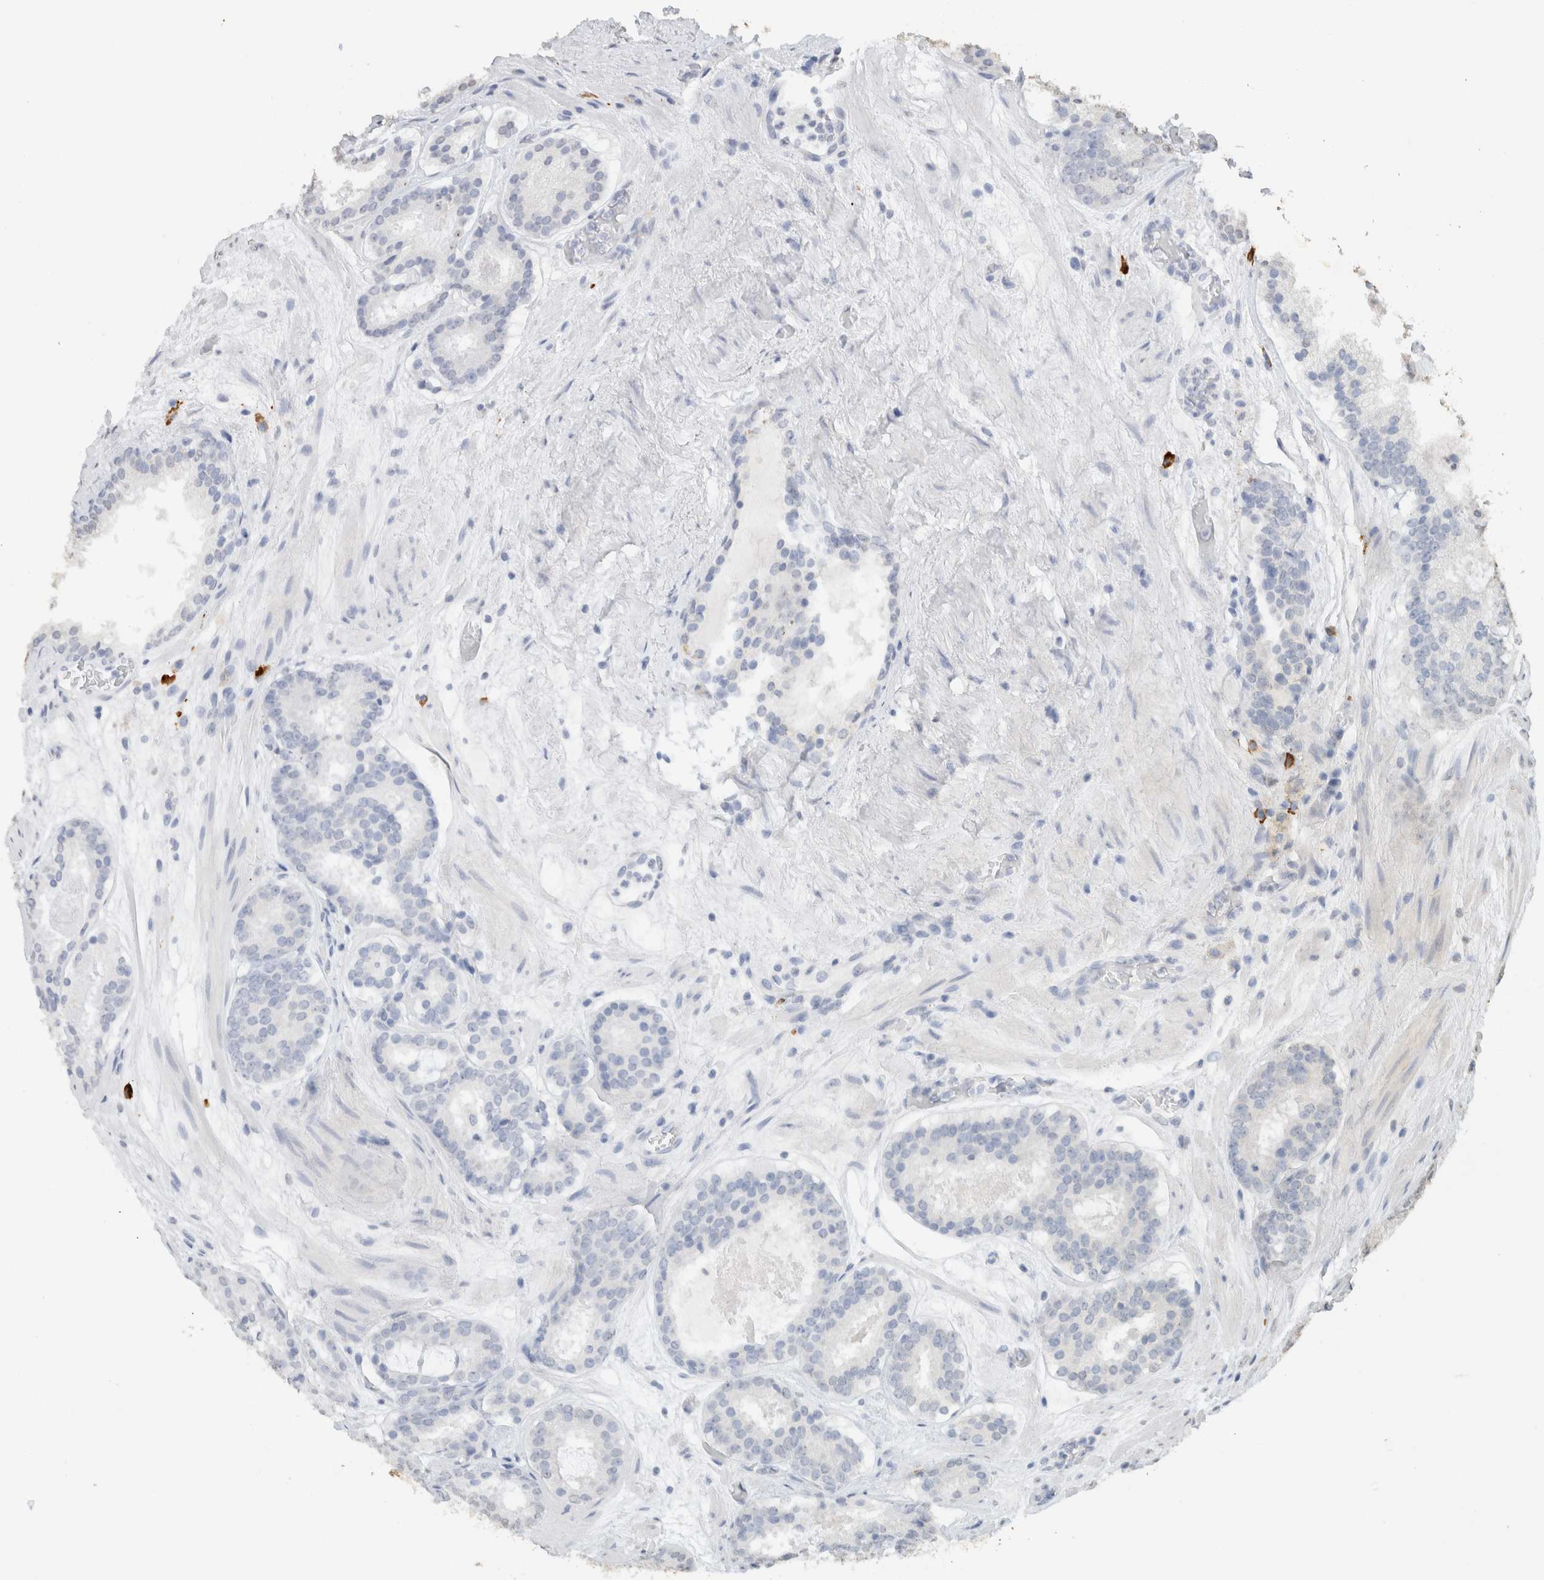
{"staining": {"intensity": "negative", "quantity": "none", "location": "none"}, "tissue": "prostate cancer", "cell_type": "Tumor cells", "image_type": "cancer", "snomed": [{"axis": "morphology", "description": "Adenocarcinoma, Low grade"}, {"axis": "topography", "description": "Prostate"}], "caption": "High magnification brightfield microscopy of prostate adenocarcinoma (low-grade) stained with DAB (brown) and counterstained with hematoxylin (blue): tumor cells show no significant staining.", "gene": "CD80", "patient": {"sex": "male", "age": 69}}